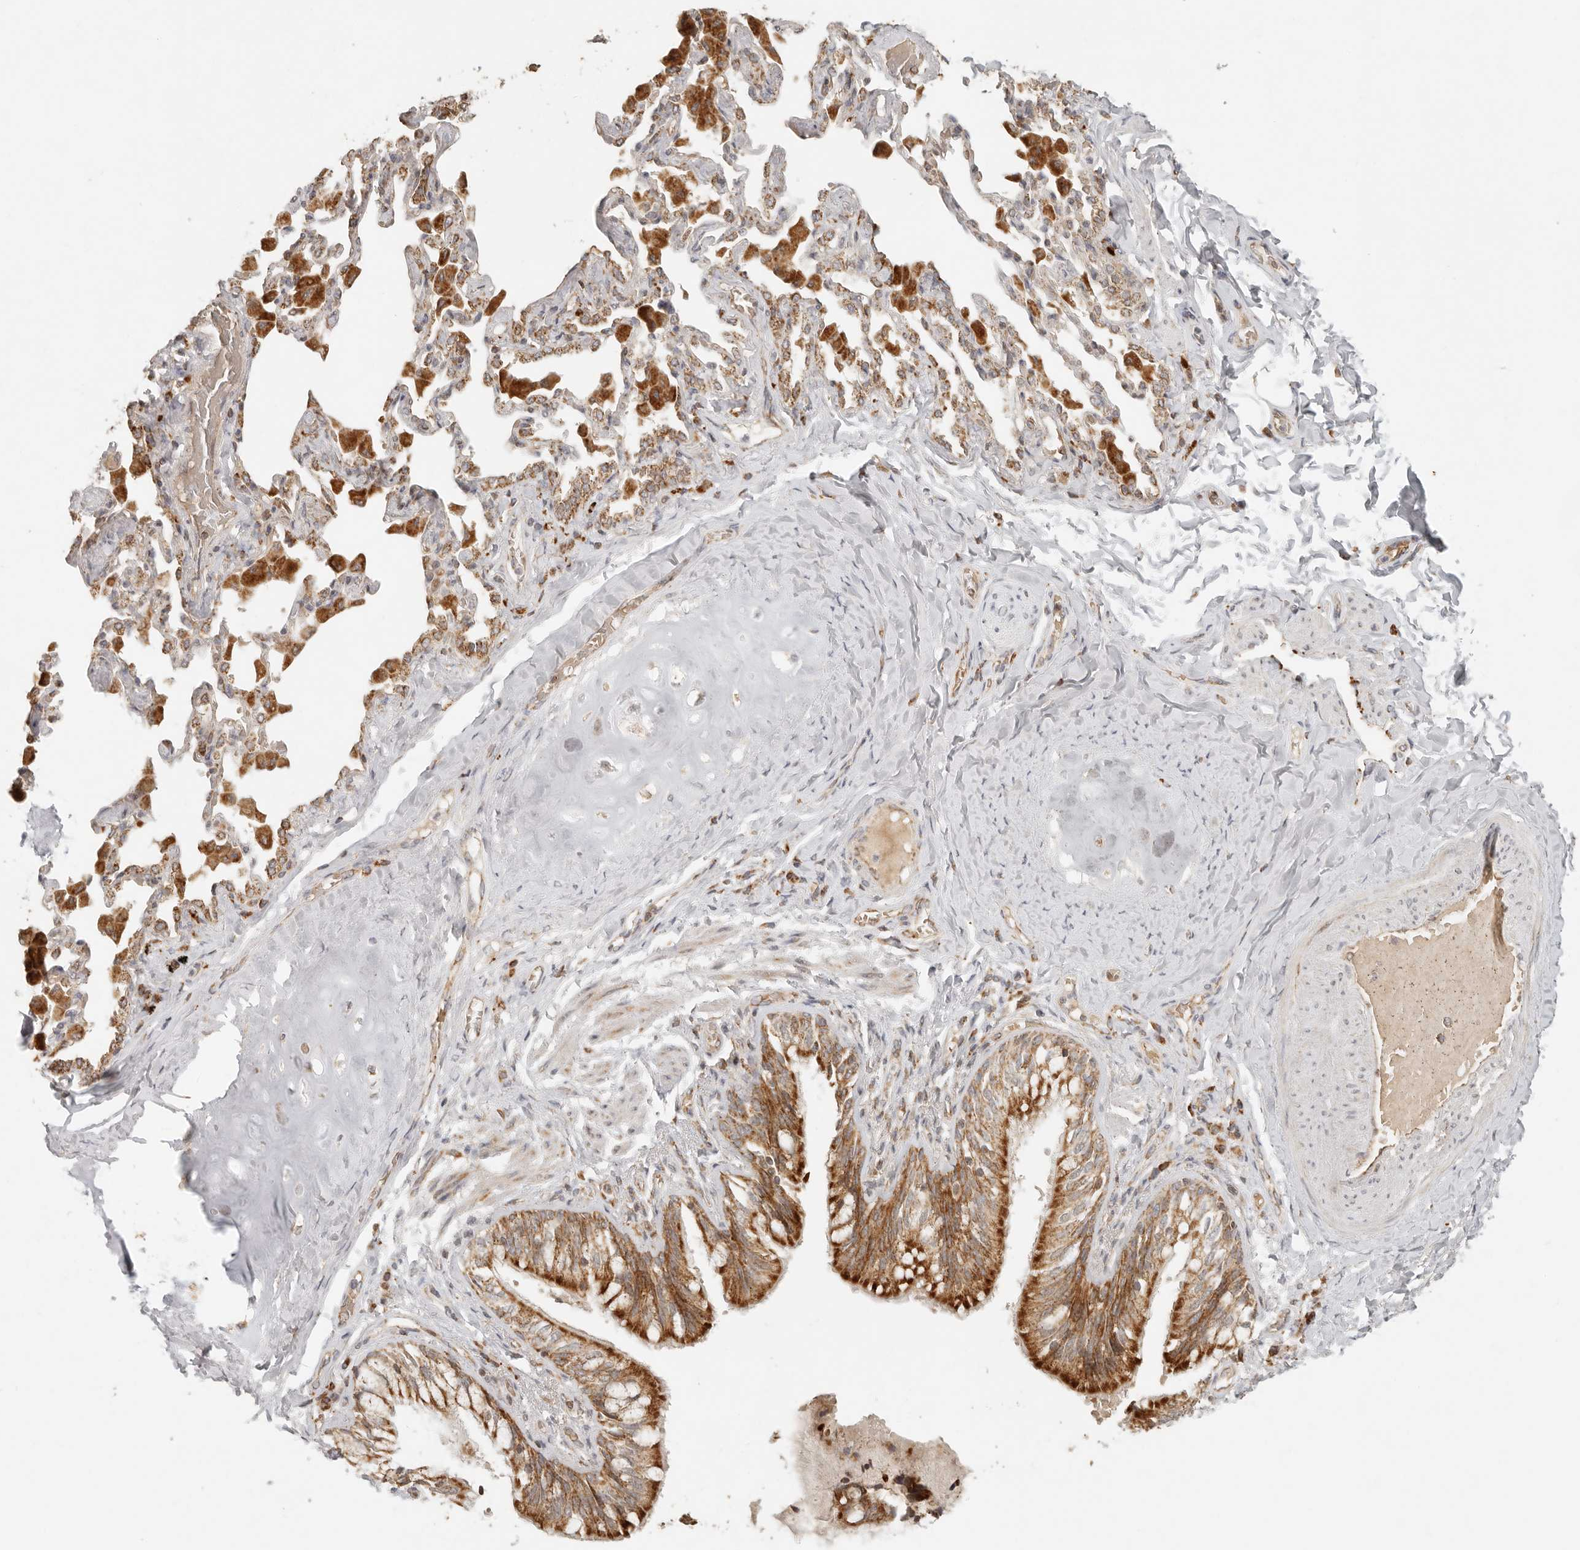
{"staining": {"intensity": "strong", "quantity": ">75%", "location": "cytoplasmic/membranous"}, "tissue": "bronchus", "cell_type": "Respiratory epithelial cells", "image_type": "normal", "snomed": [{"axis": "morphology", "description": "Normal tissue, NOS"}, {"axis": "morphology", "description": "Inflammation, NOS"}, {"axis": "topography", "description": "Lung"}], "caption": "An immunohistochemistry micrograph of unremarkable tissue is shown. Protein staining in brown labels strong cytoplasmic/membranous positivity in bronchus within respiratory epithelial cells.", "gene": "MRPL55", "patient": {"sex": "female", "age": 46}}